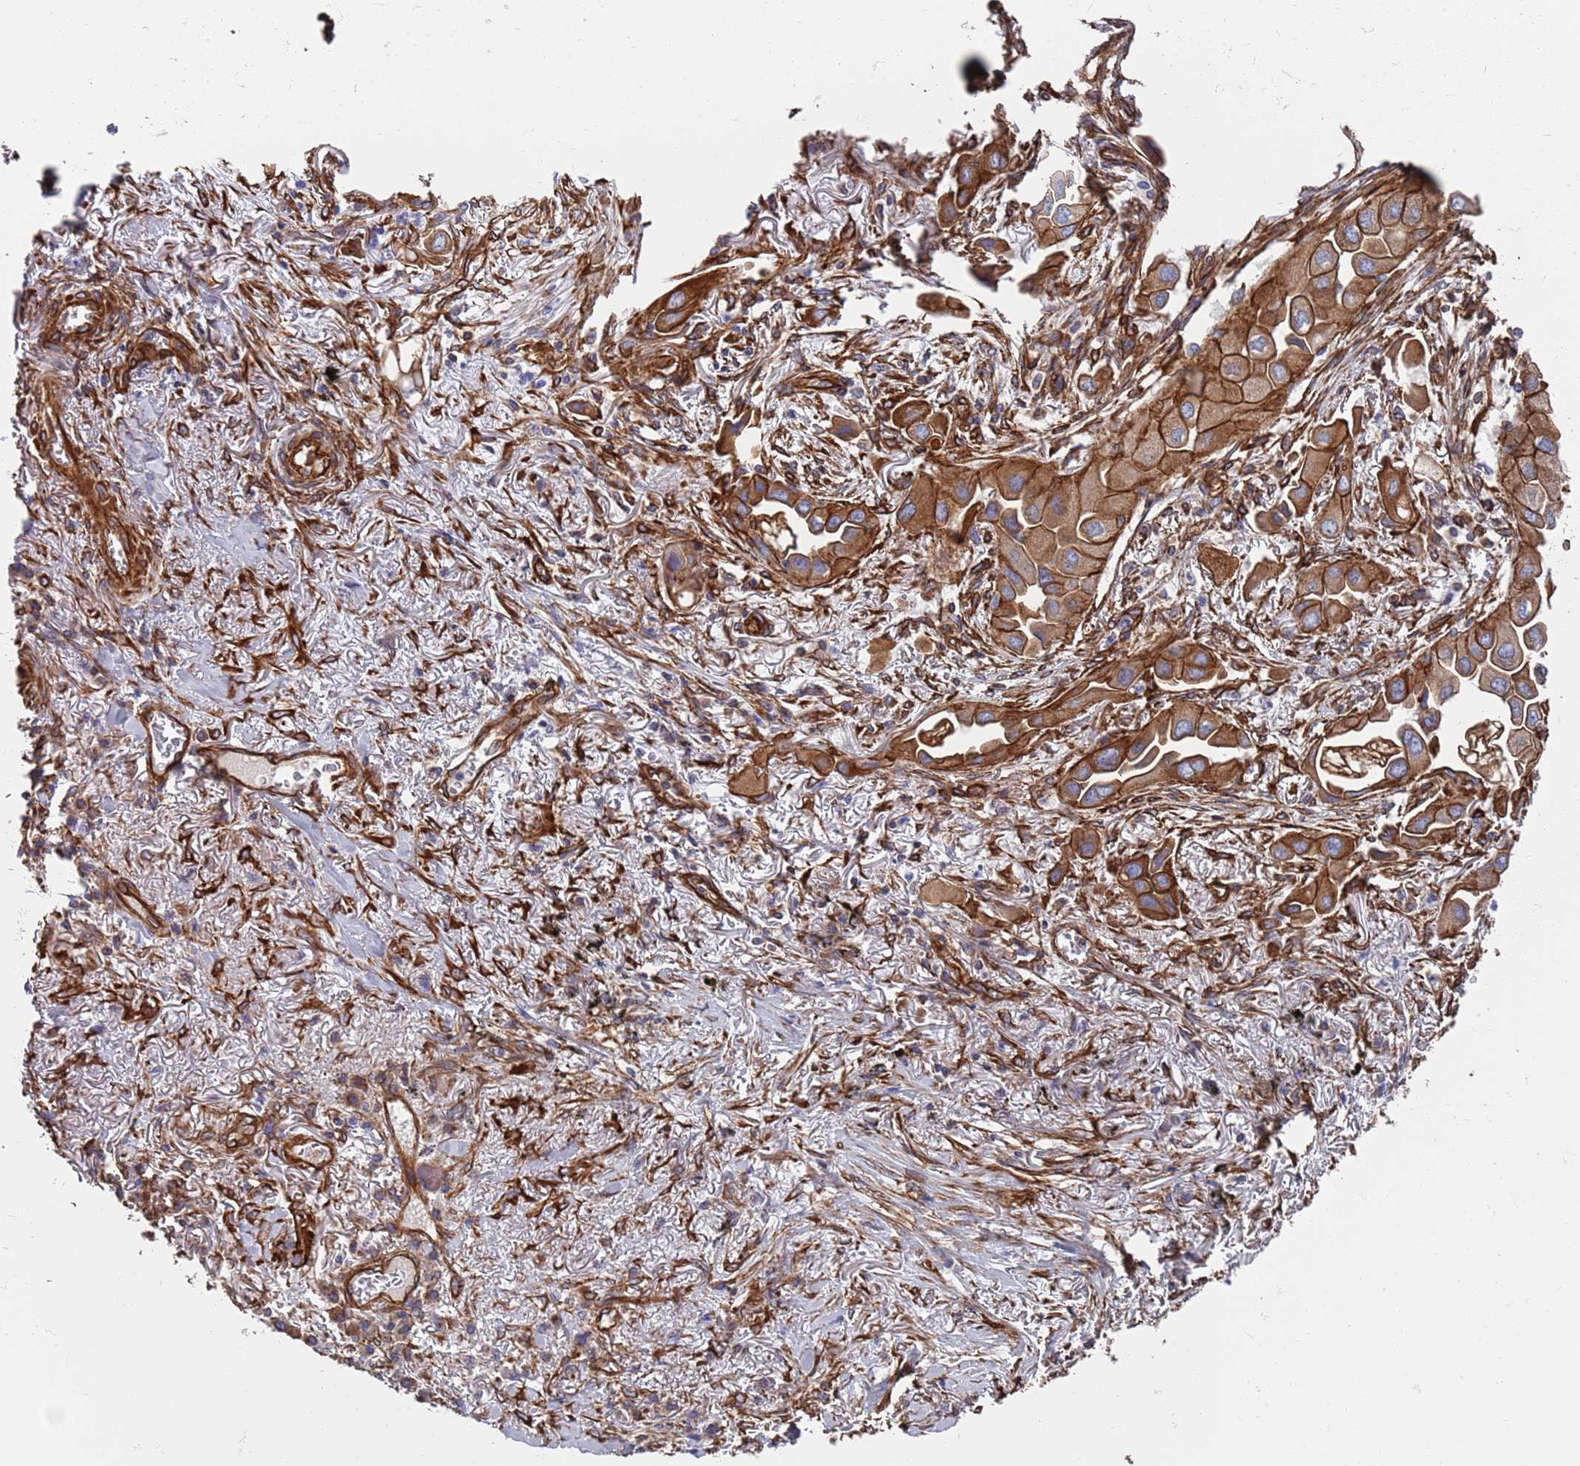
{"staining": {"intensity": "strong", "quantity": ">75%", "location": "cytoplasmic/membranous"}, "tissue": "lung cancer", "cell_type": "Tumor cells", "image_type": "cancer", "snomed": [{"axis": "morphology", "description": "Adenocarcinoma, NOS"}, {"axis": "topography", "description": "Lung"}], "caption": "A histopathology image of human adenocarcinoma (lung) stained for a protein displays strong cytoplasmic/membranous brown staining in tumor cells.", "gene": "JAKMIP2", "patient": {"sex": "female", "age": 76}}